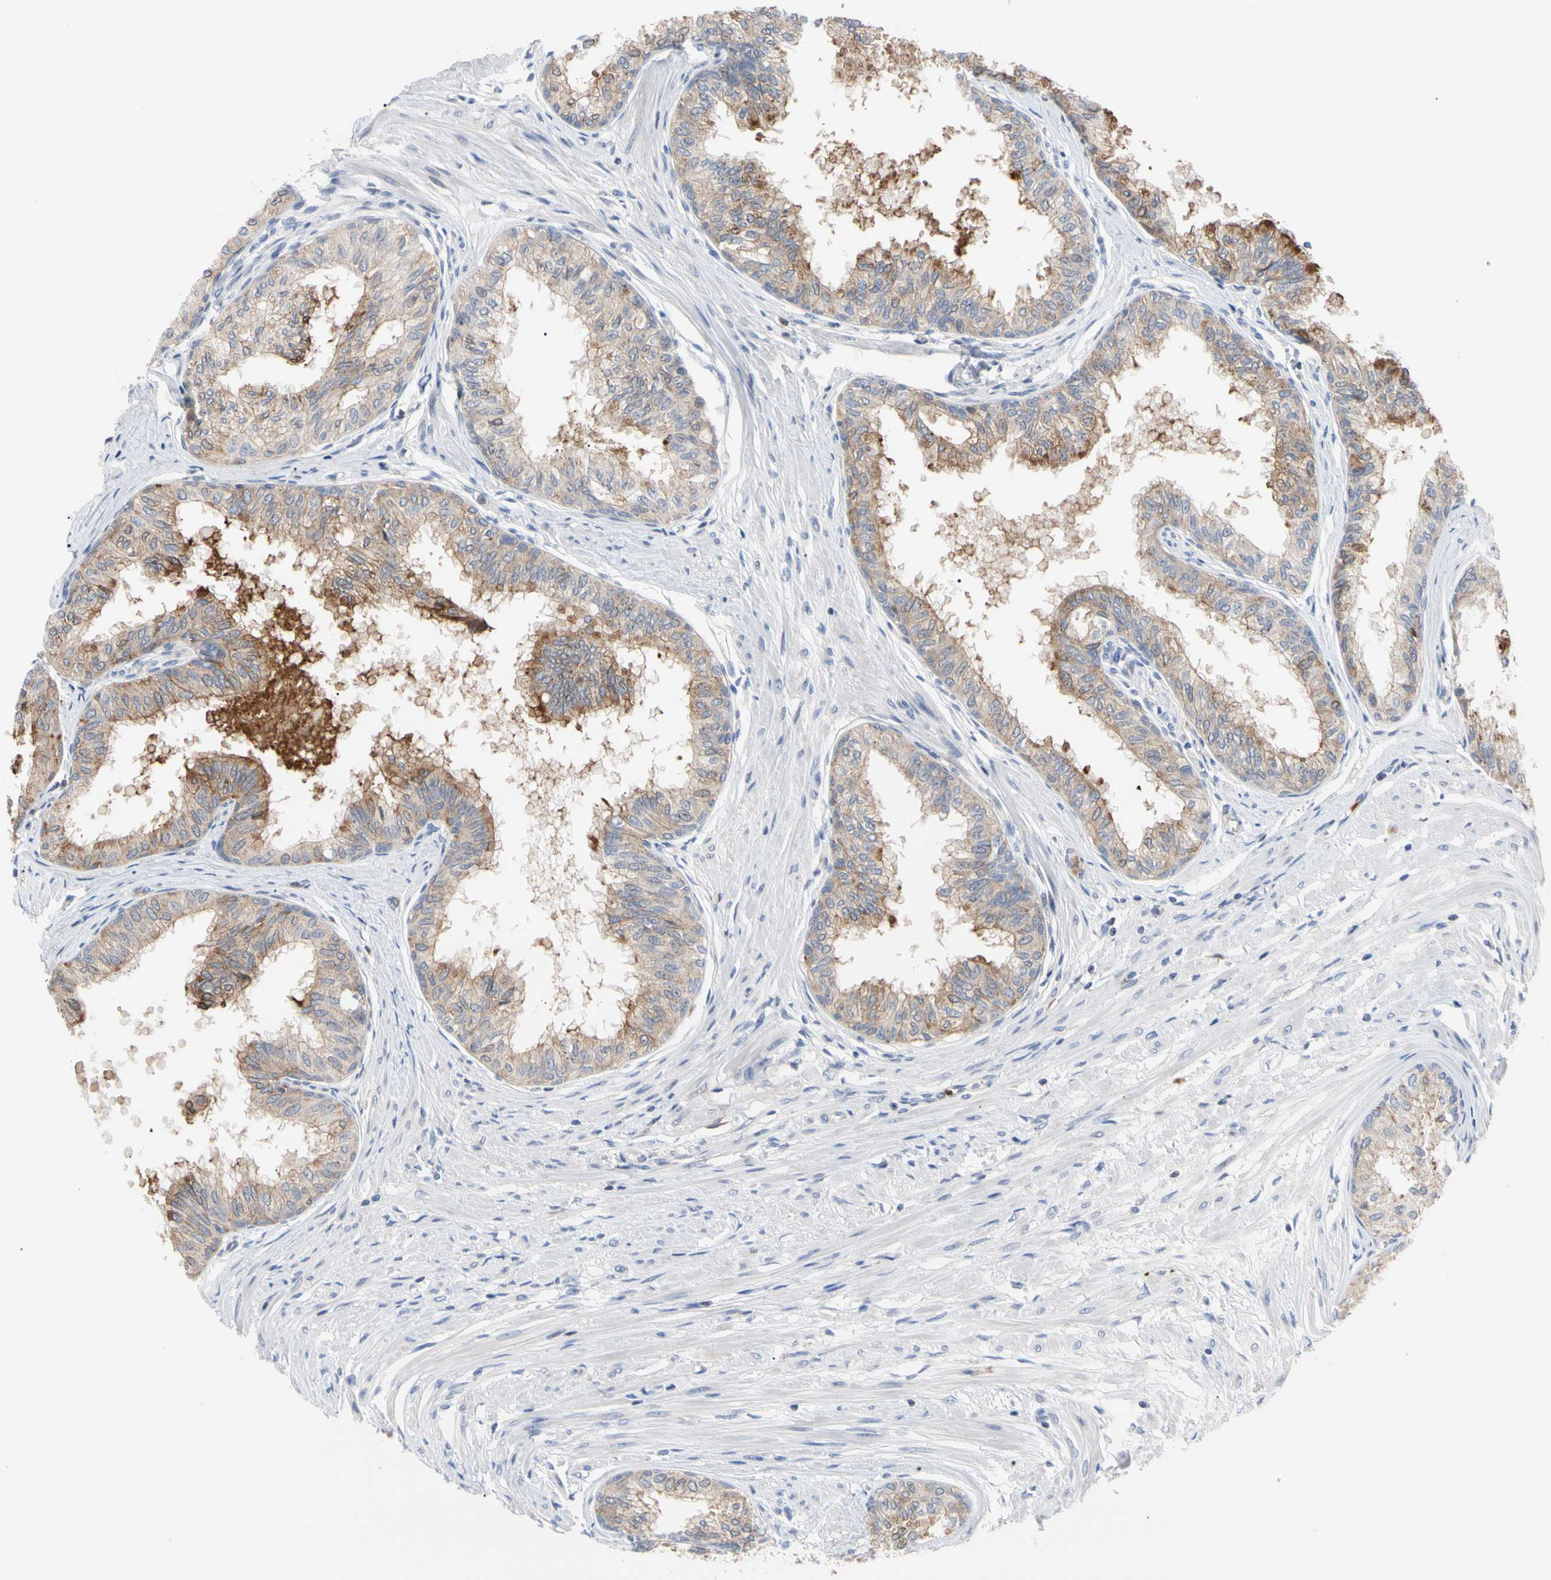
{"staining": {"intensity": "moderate", "quantity": "25%-75%", "location": "cytoplasmic/membranous,nuclear"}, "tissue": "prostate", "cell_type": "Glandular cells", "image_type": "normal", "snomed": [{"axis": "morphology", "description": "Normal tissue, NOS"}, {"axis": "topography", "description": "Prostate"}, {"axis": "topography", "description": "Seminal veicle"}], "caption": "Glandular cells reveal medium levels of moderate cytoplasmic/membranous,nuclear positivity in approximately 25%-75% of cells in benign prostate. (IHC, brightfield microscopy, high magnification).", "gene": "MCL1", "patient": {"sex": "male", "age": 60}}